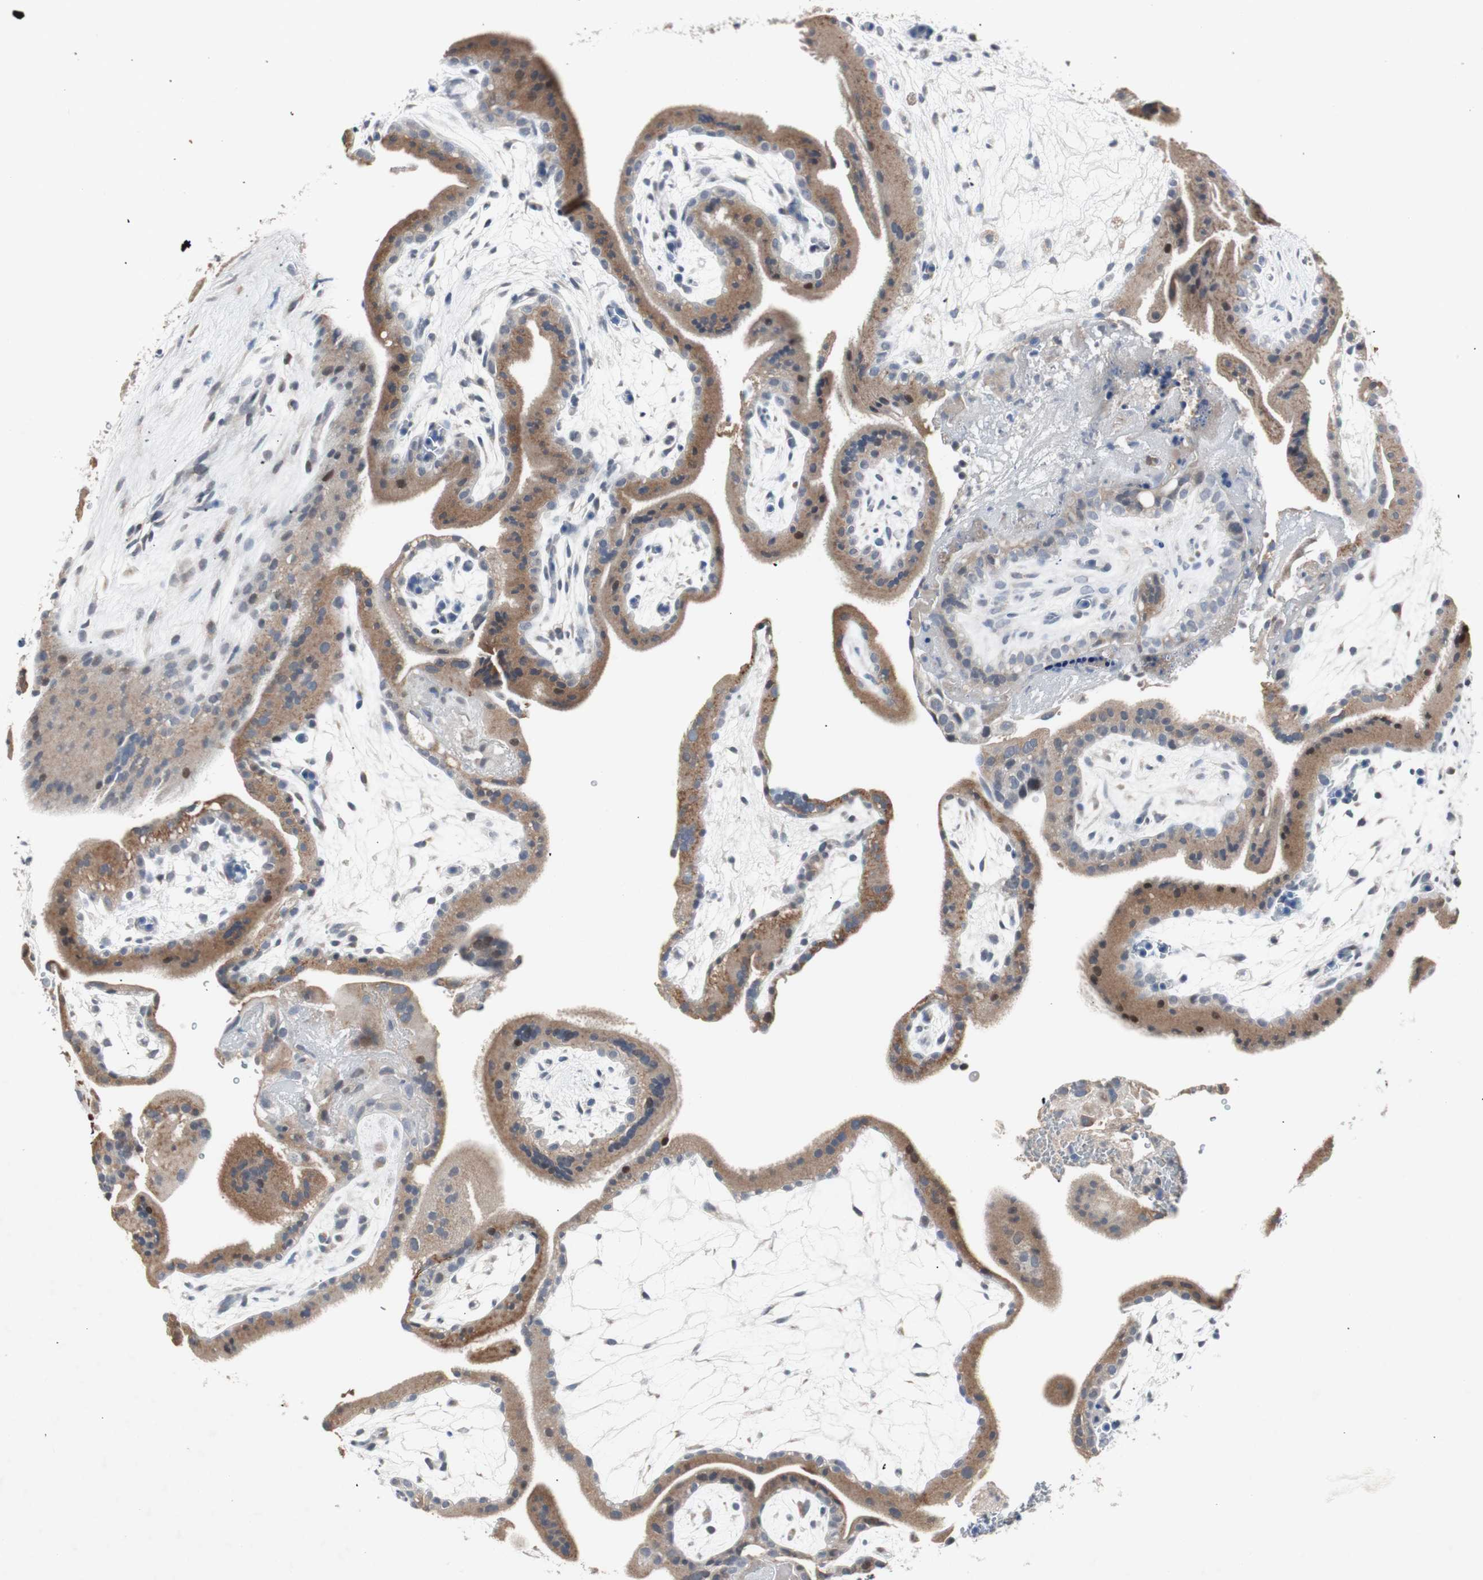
{"staining": {"intensity": "weak", "quantity": ">75%", "location": "cytoplasmic/membranous"}, "tissue": "placenta", "cell_type": "Decidual cells", "image_type": "normal", "snomed": [{"axis": "morphology", "description": "Normal tissue, NOS"}, {"axis": "topography", "description": "Placenta"}], "caption": "Unremarkable placenta was stained to show a protein in brown. There is low levels of weak cytoplasmic/membranous expression in about >75% of decidual cells. (IHC, brightfield microscopy, high magnification).", "gene": "SOX30", "patient": {"sex": "female", "age": 19}}